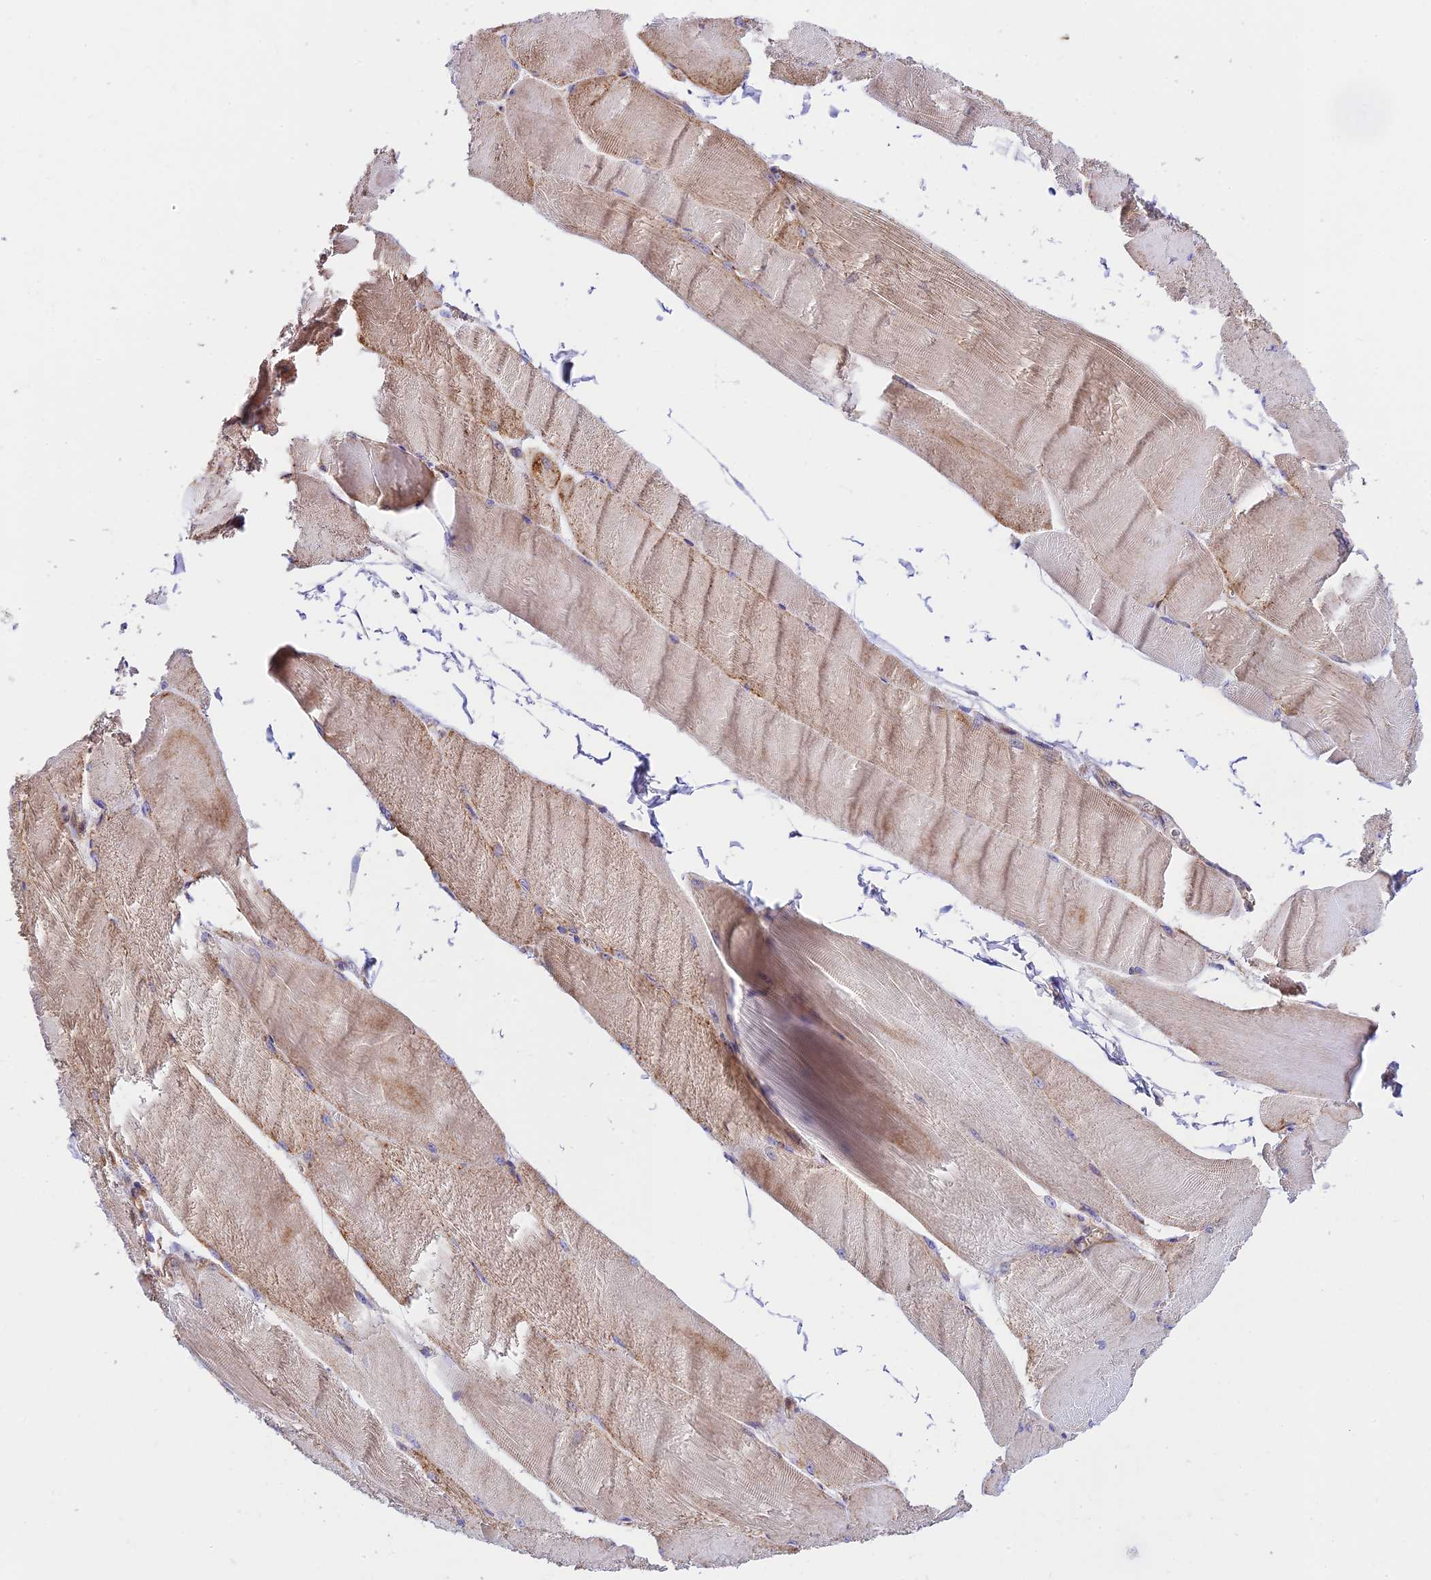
{"staining": {"intensity": "moderate", "quantity": "25%-75%", "location": "cytoplasmic/membranous"}, "tissue": "skeletal muscle", "cell_type": "Myocytes", "image_type": "normal", "snomed": [{"axis": "morphology", "description": "Normal tissue, NOS"}, {"axis": "morphology", "description": "Basal cell carcinoma"}, {"axis": "topography", "description": "Skeletal muscle"}], "caption": "About 25%-75% of myocytes in unremarkable human skeletal muscle reveal moderate cytoplasmic/membranous protein expression as visualized by brown immunohistochemical staining.", "gene": "VPS13C", "patient": {"sex": "female", "age": 64}}